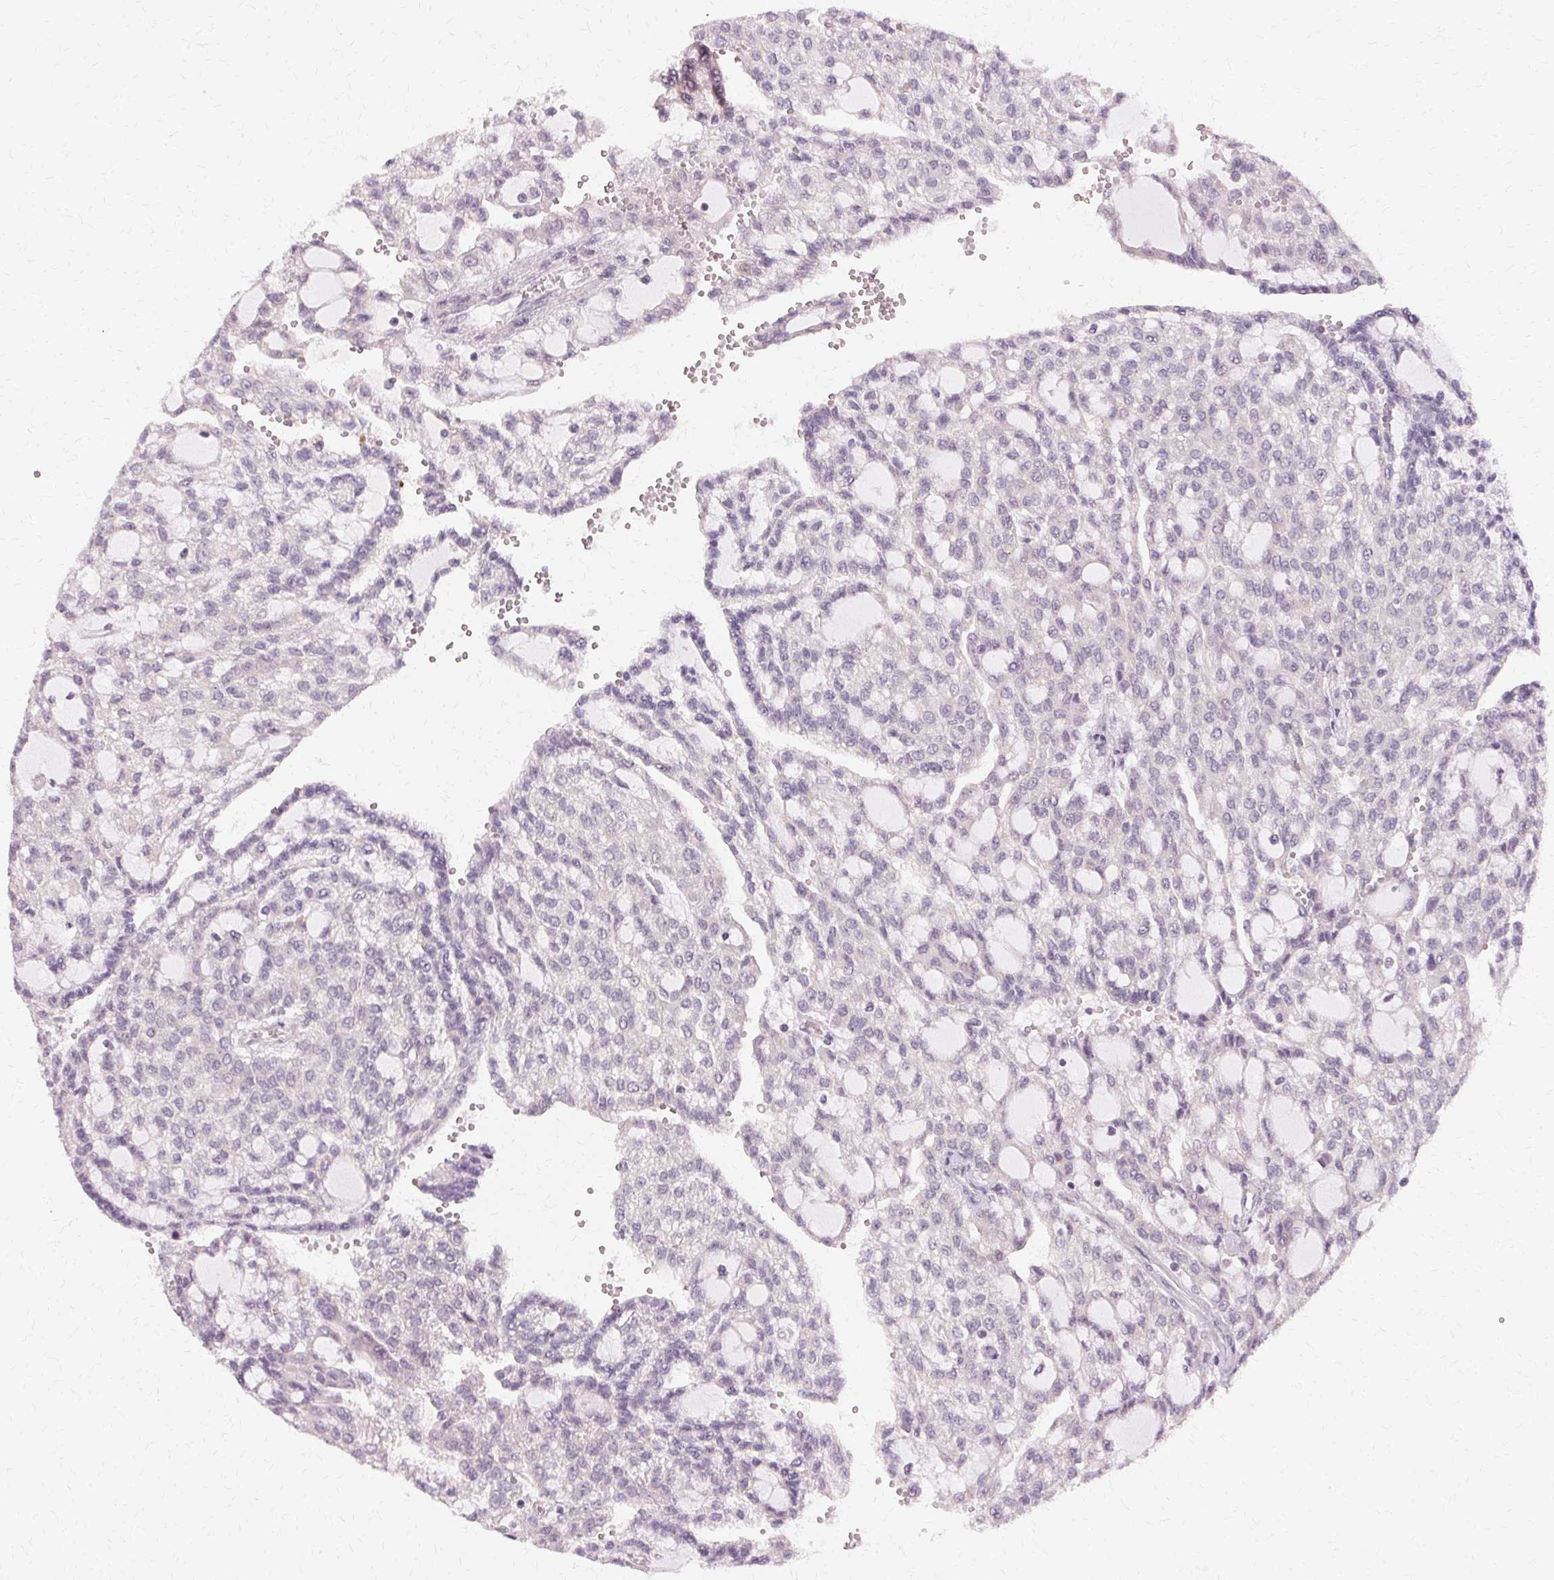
{"staining": {"intensity": "negative", "quantity": "none", "location": "none"}, "tissue": "renal cancer", "cell_type": "Tumor cells", "image_type": "cancer", "snomed": [{"axis": "morphology", "description": "Adenocarcinoma, NOS"}, {"axis": "topography", "description": "Kidney"}], "caption": "Immunohistochemical staining of adenocarcinoma (renal) exhibits no significant expression in tumor cells. Brightfield microscopy of IHC stained with DAB (3,3'-diaminobenzidine) (brown) and hematoxylin (blue), captured at high magnification.", "gene": "USP8", "patient": {"sex": "male", "age": 63}}